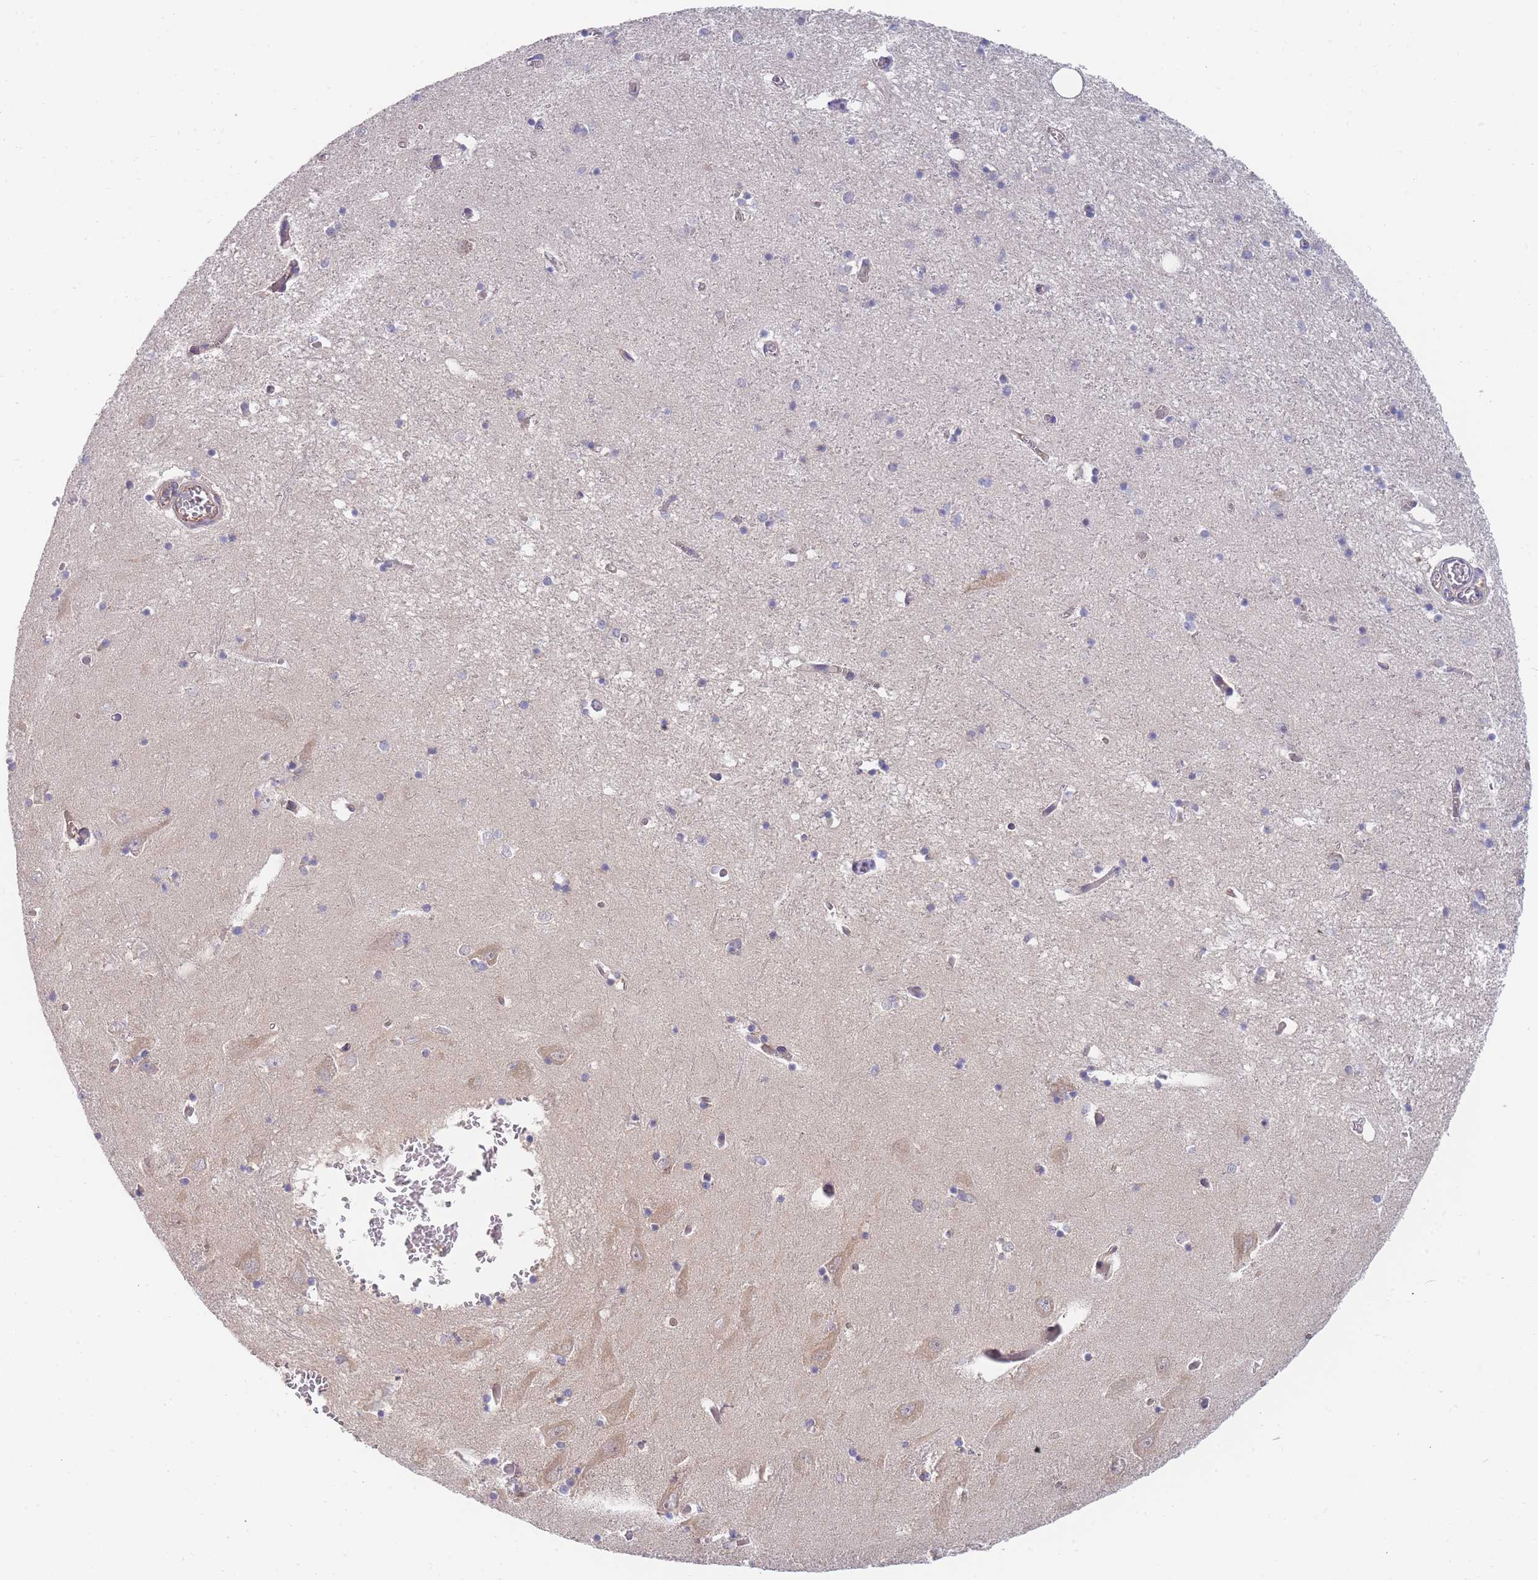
{"staining": {"intensity": "negative", "quantity": "none", "location": "none"}, "tissue": "hippocampus", "cell_type": "Glial cells", "image_type": "normal", "snomed": [{"axis": "morphology", "description": "Normal tissue, NOS"}, {"axis": "topography", "description": "Hippocampus"}], "caption": "DAB (3,3'-diaminobenzidine) immunohistochemical staining of benign hippocampus displays no significant staining in glial cells. The staining is performed using DAB brown chromogen with nuclei counter-stained in using hematoxylin.", "gene": "MRPS18B", "patient": {"sex": "male", "age": 70}}